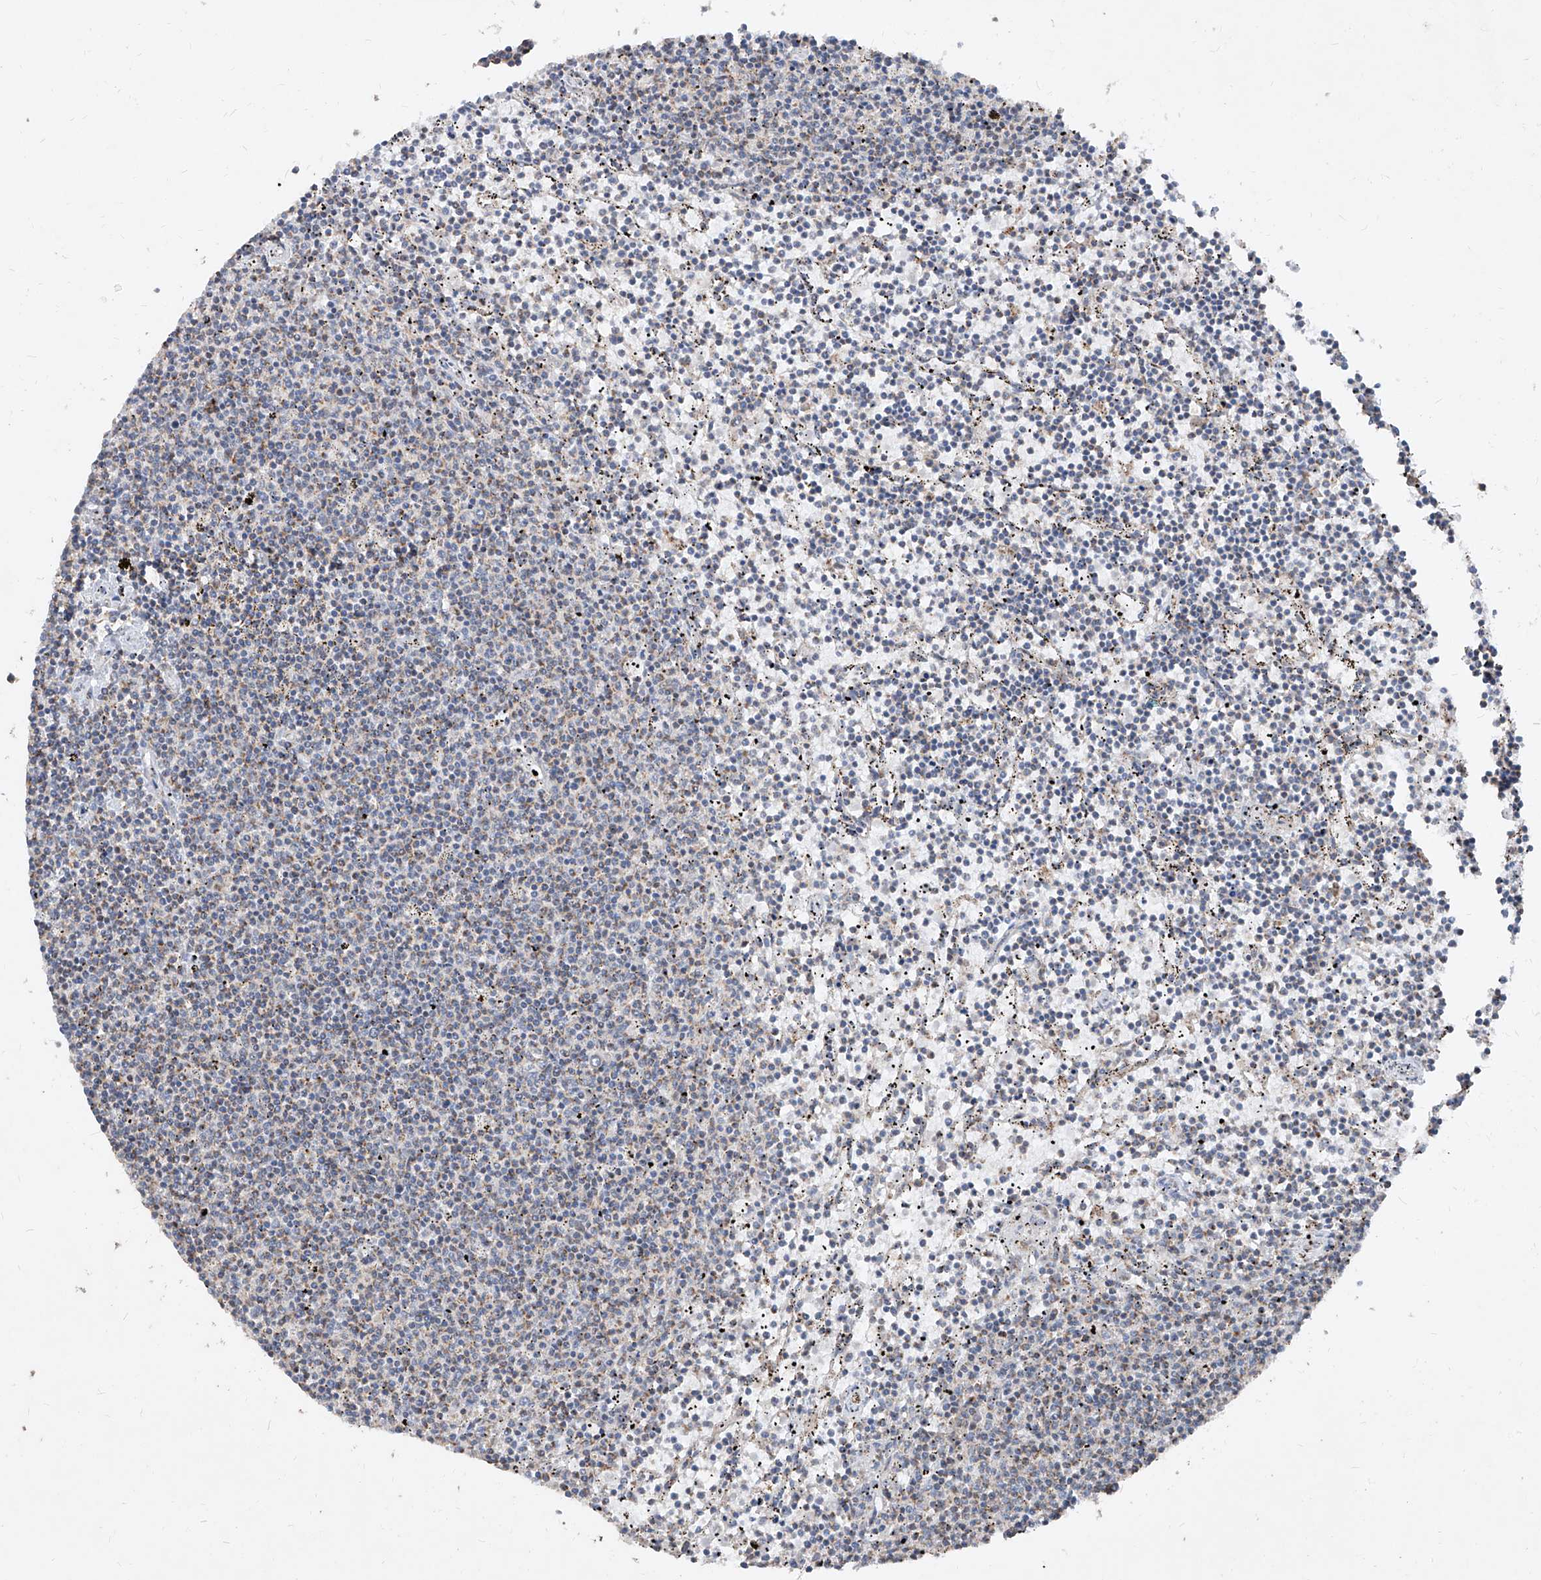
{"staining": {"intensity": "negative", "quantity": "none", "location": "none"}, "tissue": "lymphoma", "cell_type": "Tumor cells", "image_type": "cancer", "snomed": [{"axis": "morphology", "description": "Malignant lymphoma, non-Hodgkin's type, Low grade"}, {"axis": "topography", "description": "Spleen"}], "caption": "IHC photomicrograph of human lymphoma stained for a protein (brown), which demonstrates no positivity in tumor cells.", "gene": "NDUFB3", "patient": {"sex": "female", "age": 50}}